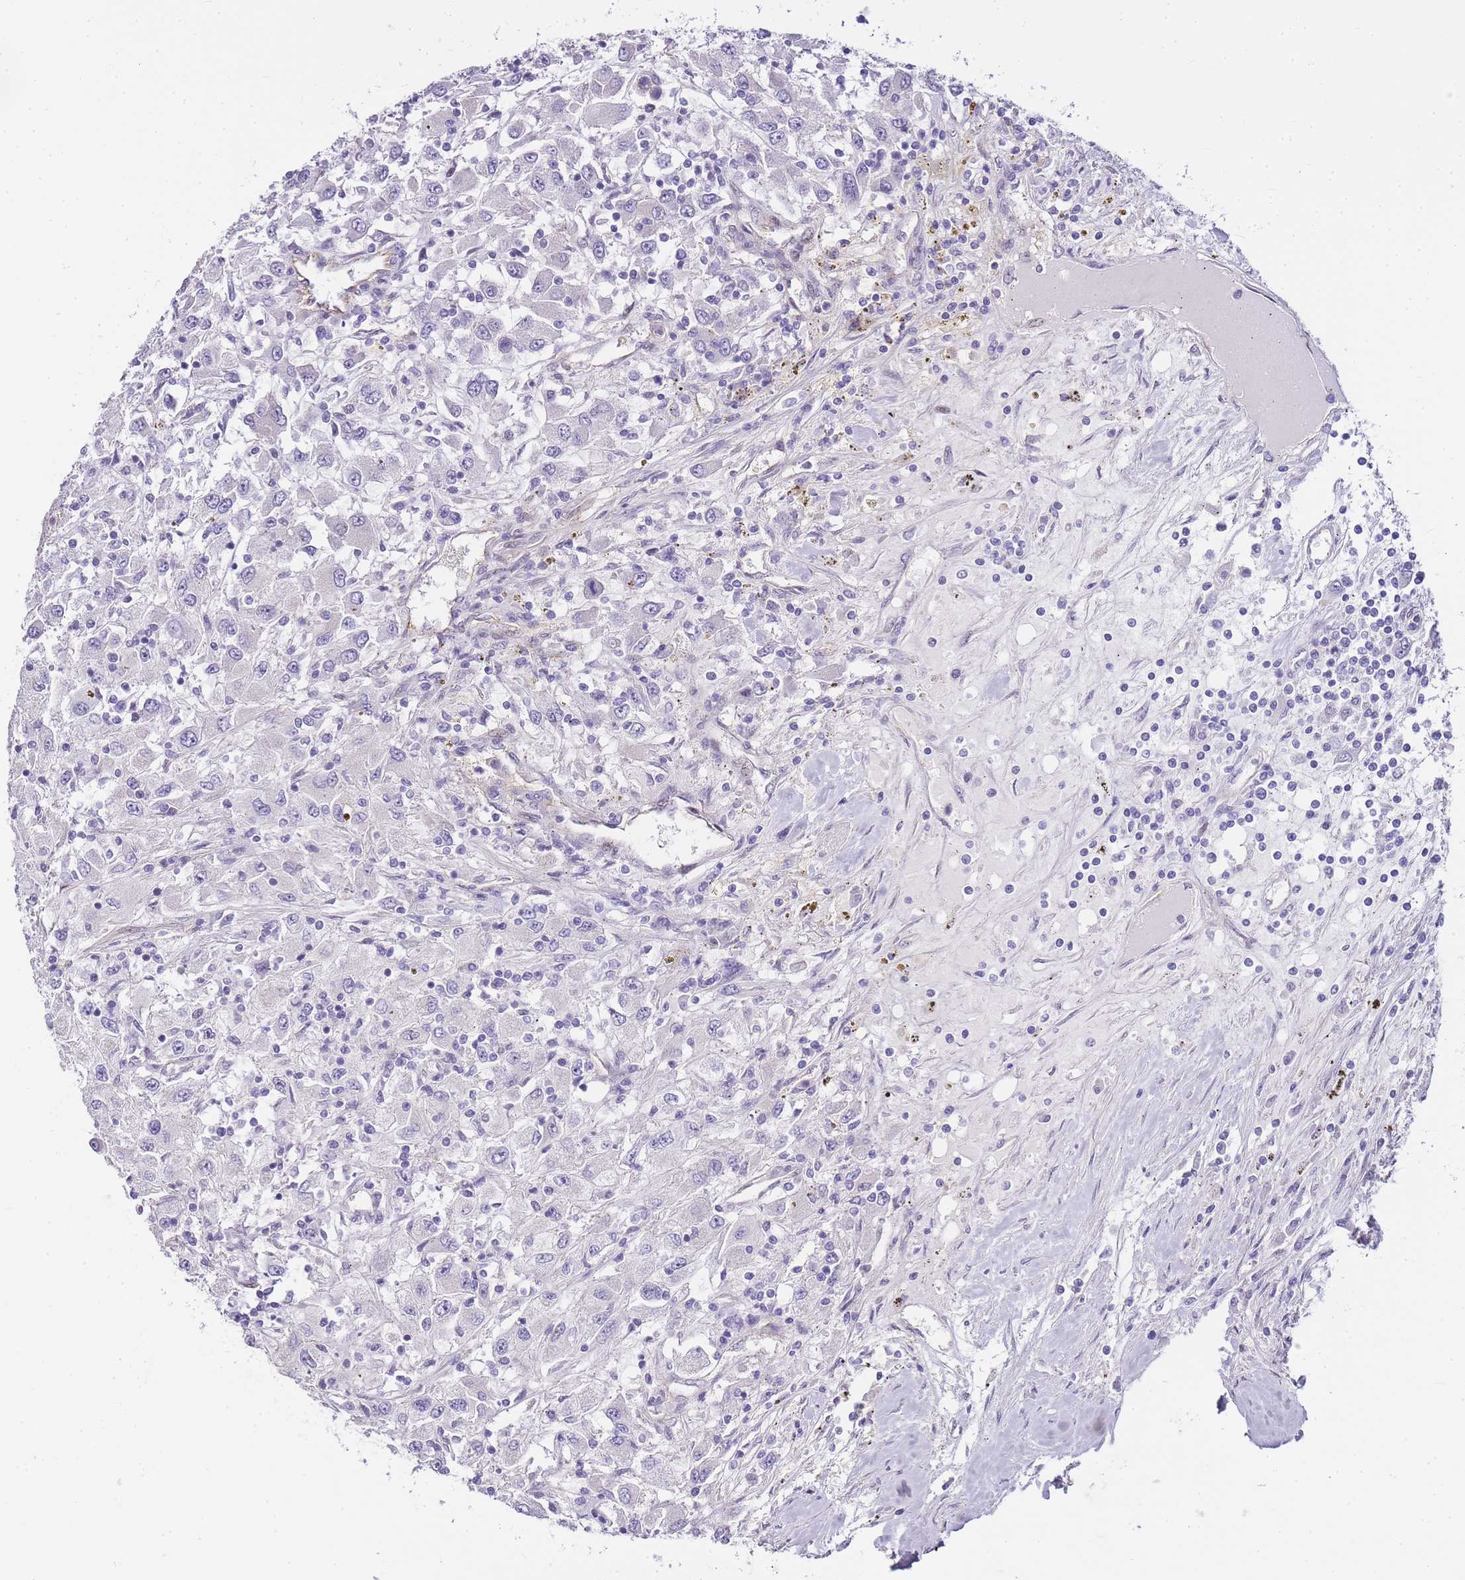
{"staining": {"intensity": "negative", "quantity": "none", "location": "none"}, "tissue": "renal cancer", "cell_type": "Tumor cells", "image_type": "cancer", "snomed": [{"axis": "morphology", "description": "Adenocarcinoma, NOS"}, {"axis": "topography", "description": "Kidney"}], "caption": "Tumor cells are negative for protein expression in human renal adenocarcinoma. (DAB (3,3'-diaminobenzidine) immunohistochemistry (IHC) with hematoxylin counter stain).", "gene": "CLBA1", "patient": {"sex": "female", "age": 67}}